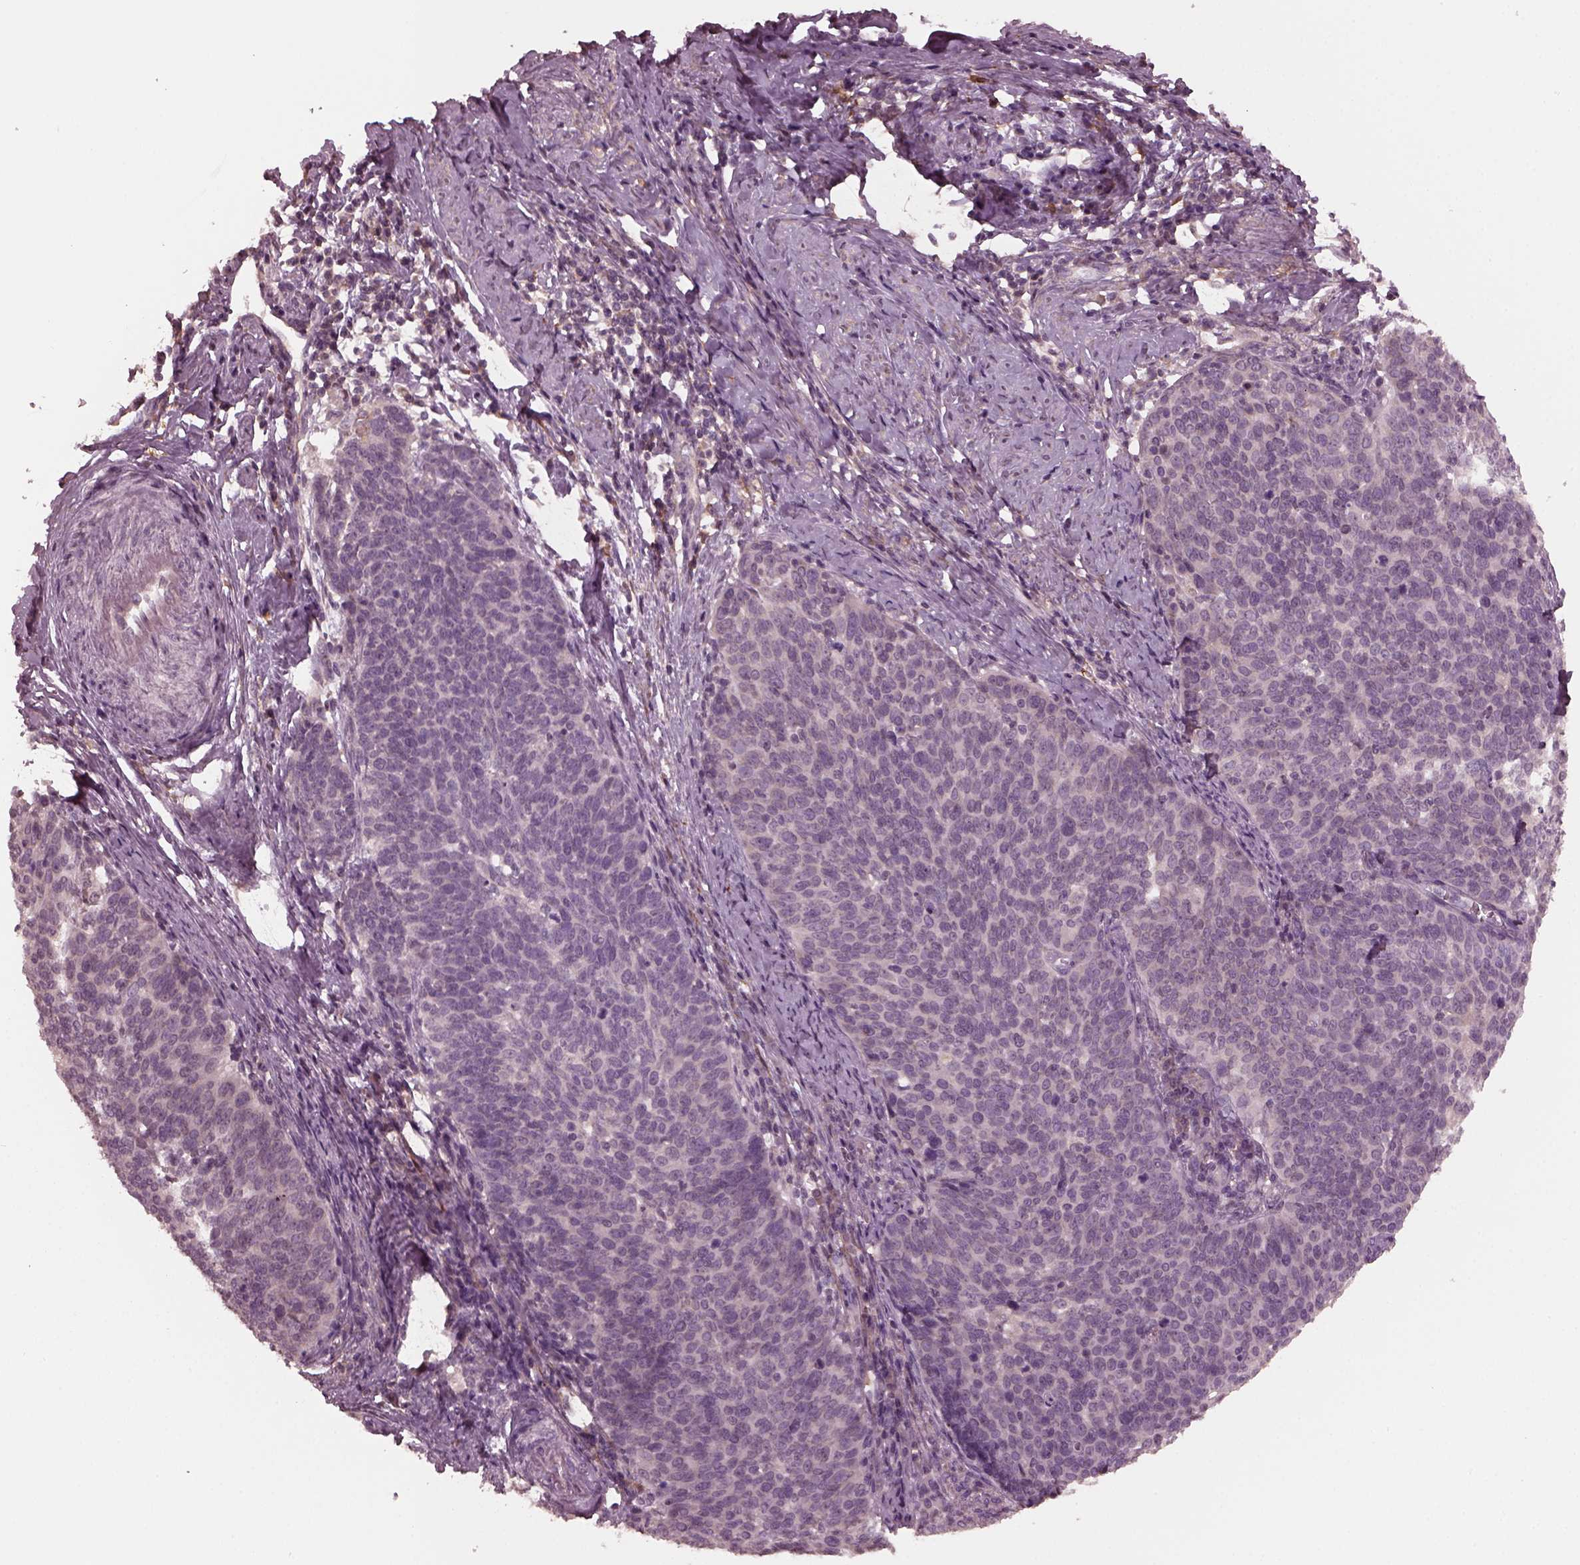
{"staining": {"intensity": "negative", "quantity": "none", "location": "none"}, "tissue": "cervical cancer", "cell_type": "Tumor cells", "image_type": "cancer", "snomed": [{"axis": "morphology", "description": "Normal tissue, NOS"}, {"axis": "morphology", "description": "Squamous cell carcinoma, NOS"}, {"axis": "topography", "description": "Cervix"}], "caption": "A high-resolution image shows IHC staining of cervical cancer (squamous cell carcinoma), which displays no significant staining in tumor cells.", "gene": "PORCN", "patient": {"sex": "female", "age": 39}}